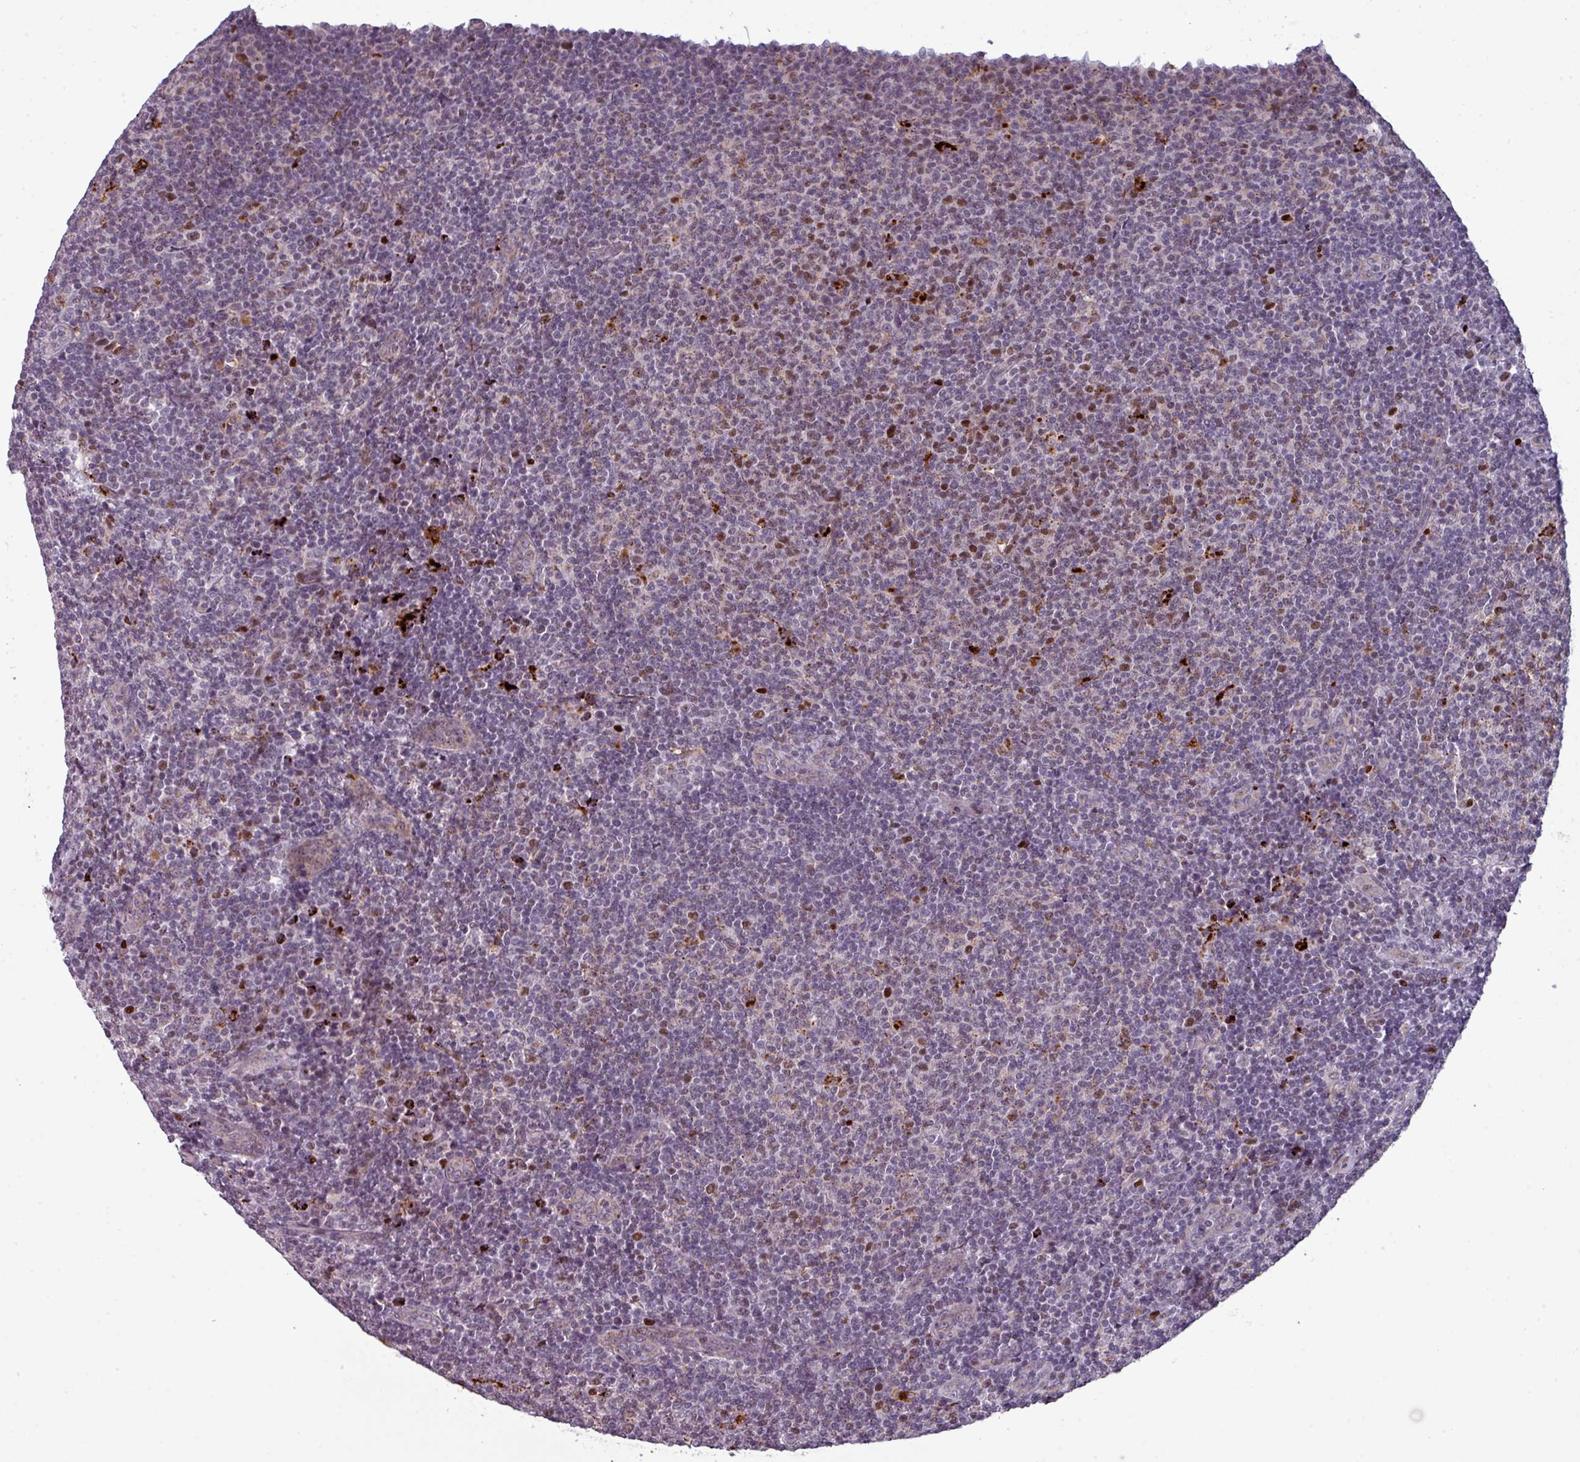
{"staining": {"intensity": "weak", "quantity": "<25%", "location": "nuclear"}, "tissue": "lymphoma", "cell_type": "Tumor cells", "image_type": "cancer", "snomed": [{"axis": "morphology", "description": "Malignant lymphoma, non-Hodgkin's type, Low grade"}, {"axis": "topography", "description": "Lymph node"}], "caption": "High power microscopy histopathology image of an immunohistochemistry image of lymphoma, revealing no significant expression in tumor cells. Nuclei are stained in blue.", "gene": "TMEFF1", "patient": {"sex": "male", "age": 66}}